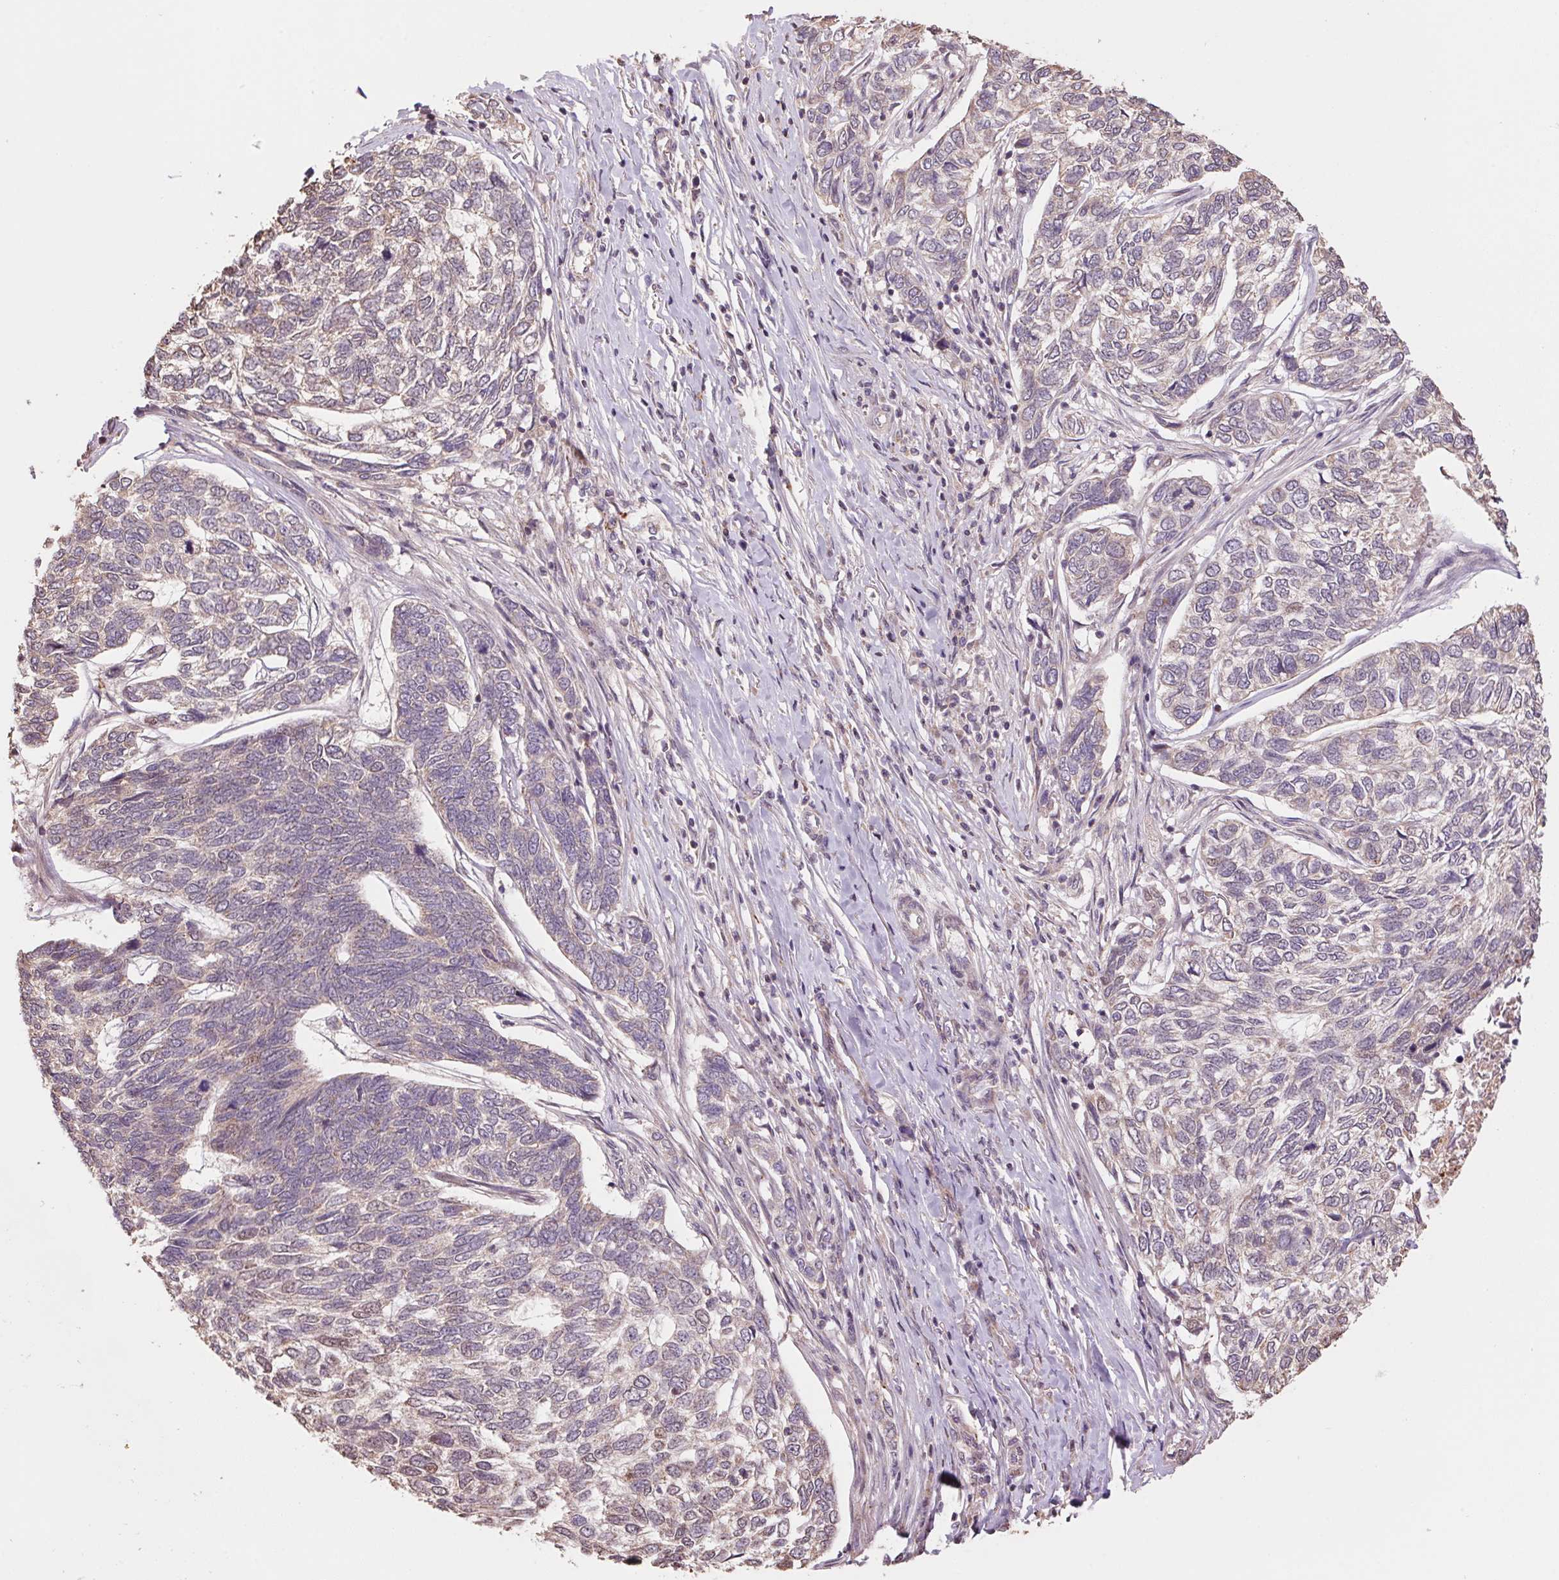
{"staining": {"intensity": "negative", "quantity": "none", "location": "none"}, "tissue": "skin cancer", "cell_type": "Tumor cells", "image_type": "cancer", "snomed": [{"axis": "morphology", "description": "Basal cell carcinoma"}, {"axis": "topography", "description": "Skin"}], "caption": "Immunohistochemistry (IHC) of human skin basal cell carcinoma exhibits no expression in tumor cells.", "gene": "PDHA1", "patient": {"sex": "female", "age": 65}}